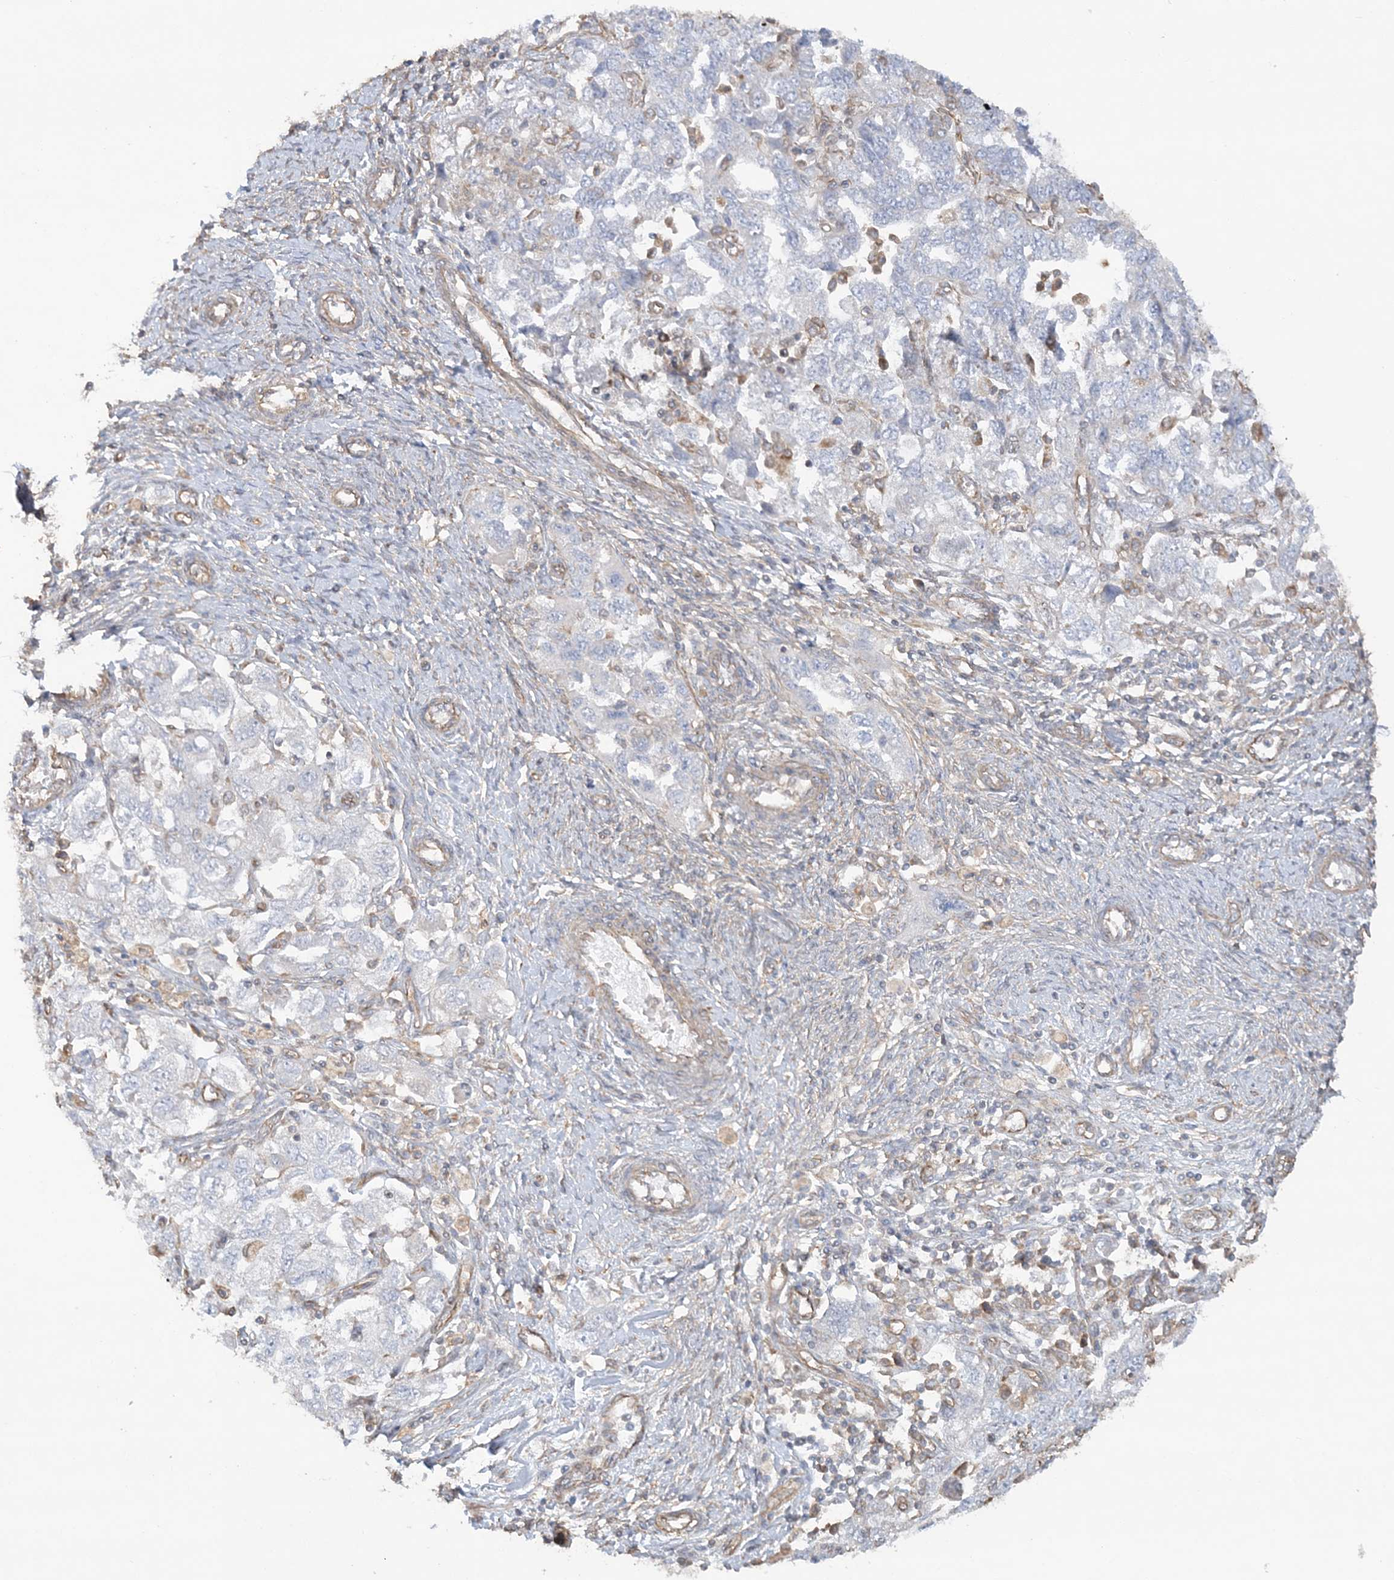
{"staining": {"intensity": "negative", "quantity": "none", "location": "none"}, "tissue": "ovarian cancer", "cell_type": "Tumor cells", "image_type": "cancer", "snomed": [{"axis": "morphology", "description": "Carcinoma, NOS"}, {"axis": "morphology", "description": "Cystadenocarcinoma, serous, NOS"}, {"axis": "topography", "description": "Ovary"}], "caption": "IHC photomicrograph of neoplastic tissue: human ovarian cancer (carcinoma) stained with DAB (3,3'-diaminobenzidine) demonstrates no significant protein positivity in tumor cells.", "gene": "ZNF821", "patient": {"sex": "female", "age": 69}}